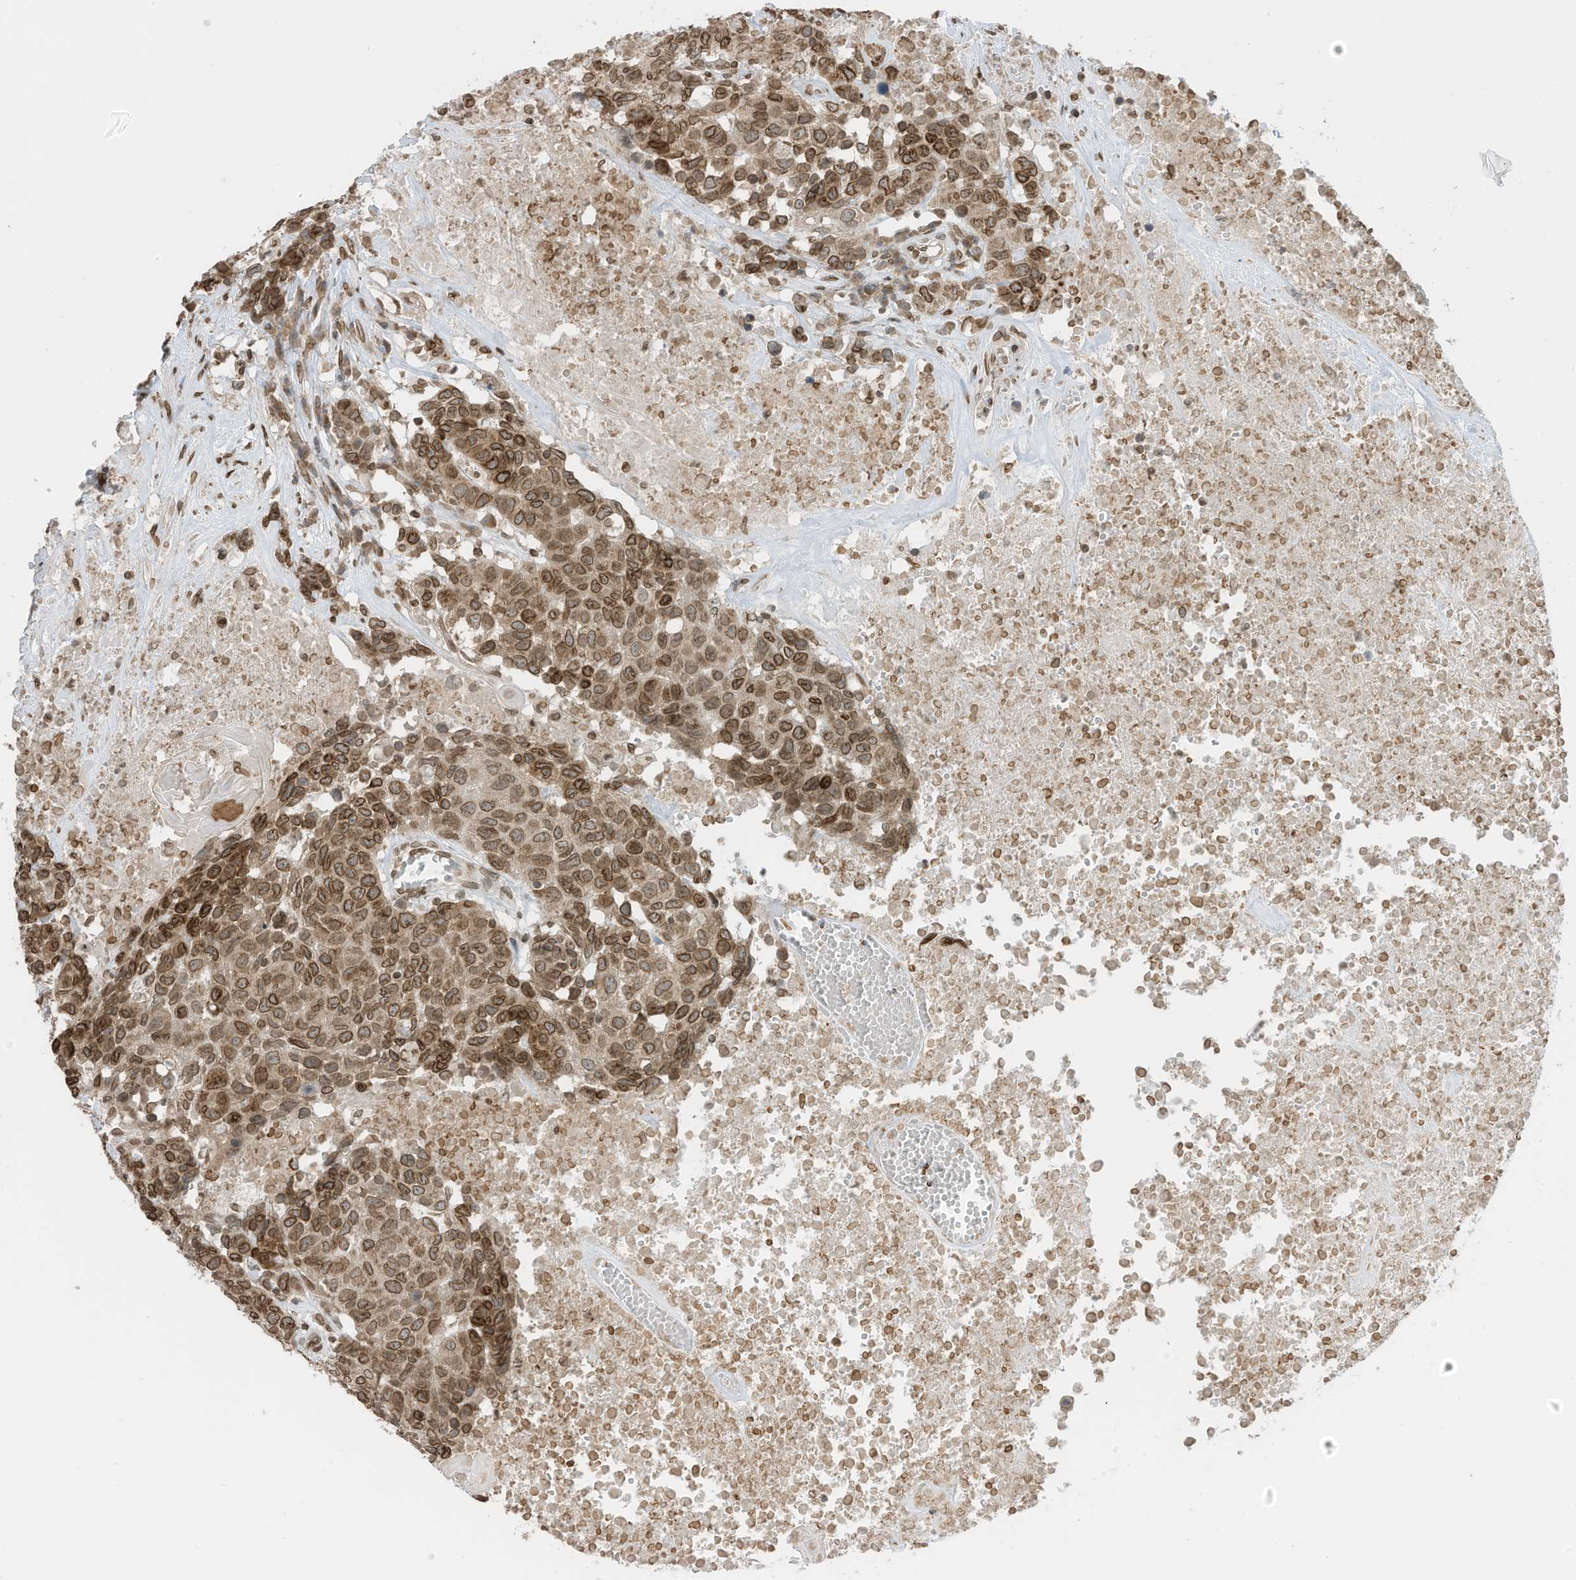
{"staining": {"intensity": "moderate", "quantity": ">75%", "location": "cytoplasmic/membranous,nuclear"}, "tissue": "head and neck cancer", "cell_type": "Tumor cells", "image_type": "cancer", "snomed": [{"axis": "morphology", "description": "Squamous cell carcinoma, NOS"}, {"axis": "topography", "description": "Head-Neck"}], "caption": "Moderate cytoplasmic/membranous and nuclear expression for a protein is seen in about >75% of tumor cells of squamous cell carcinoma (head and neck) using IHC.", "gene": "RABL3", "patient": {"sex": "male", "age": 66}}